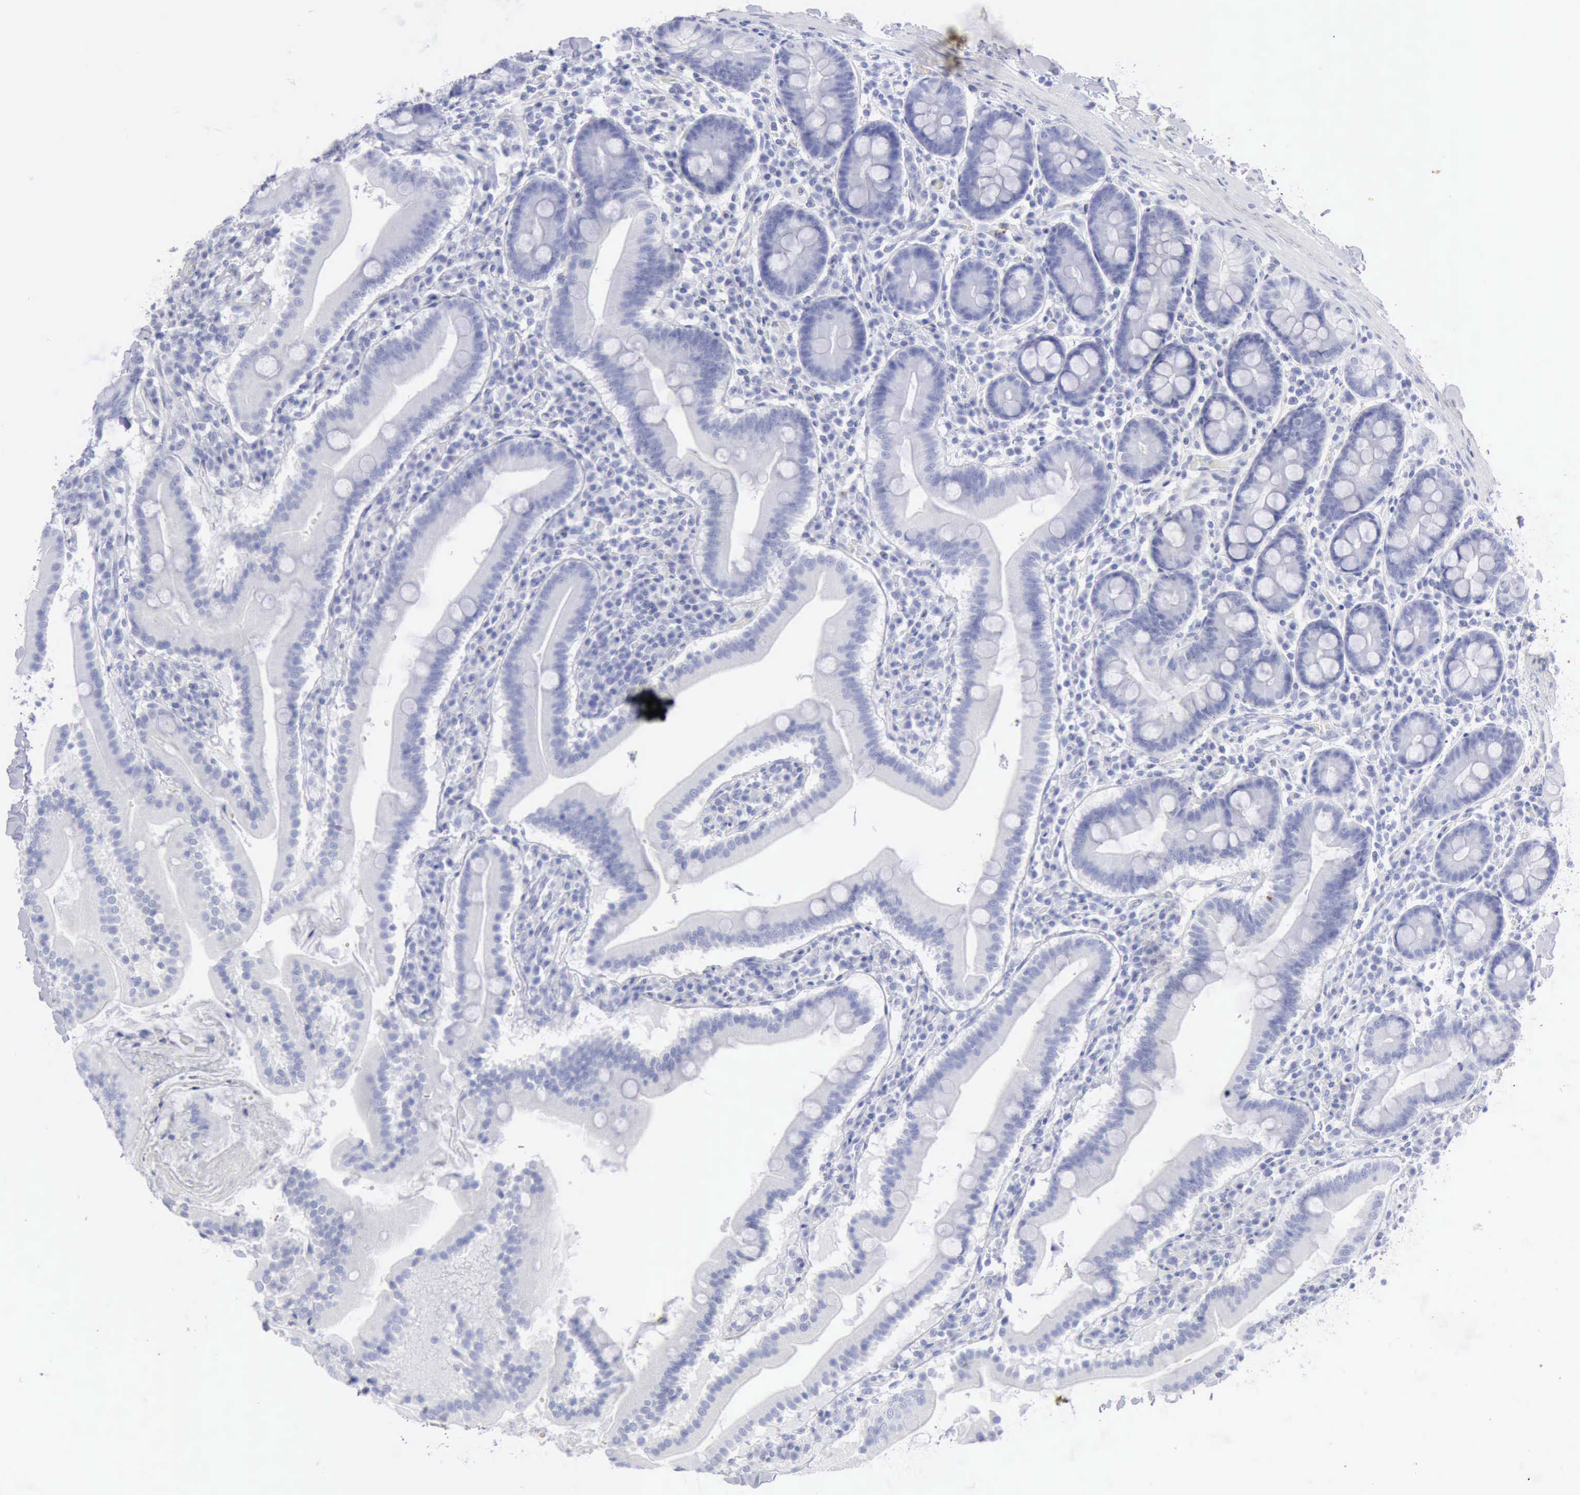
{"staining": {"intensity": "negative", "quantity": "none", "location": "none"}, "tissue": "duodenum", "cell_type": "Glandular cells", "image_type": "normal", "snomed": [{"axis": "morphology", "description": "Normal tissue, NOS"}, {"axis": "topography", "description": "Duodenum"}], "caption": "Immunohistochemistry (IHC) of normal duodenum demonstrates no staining in glandular cells. (Stains: DAB immunohistochemistry with hematoxylin counter stain, Microscopy: brightfield microscopy at high magnification).", "gene": "KRT5", "patient": {"sex": "male", "age": 50}}